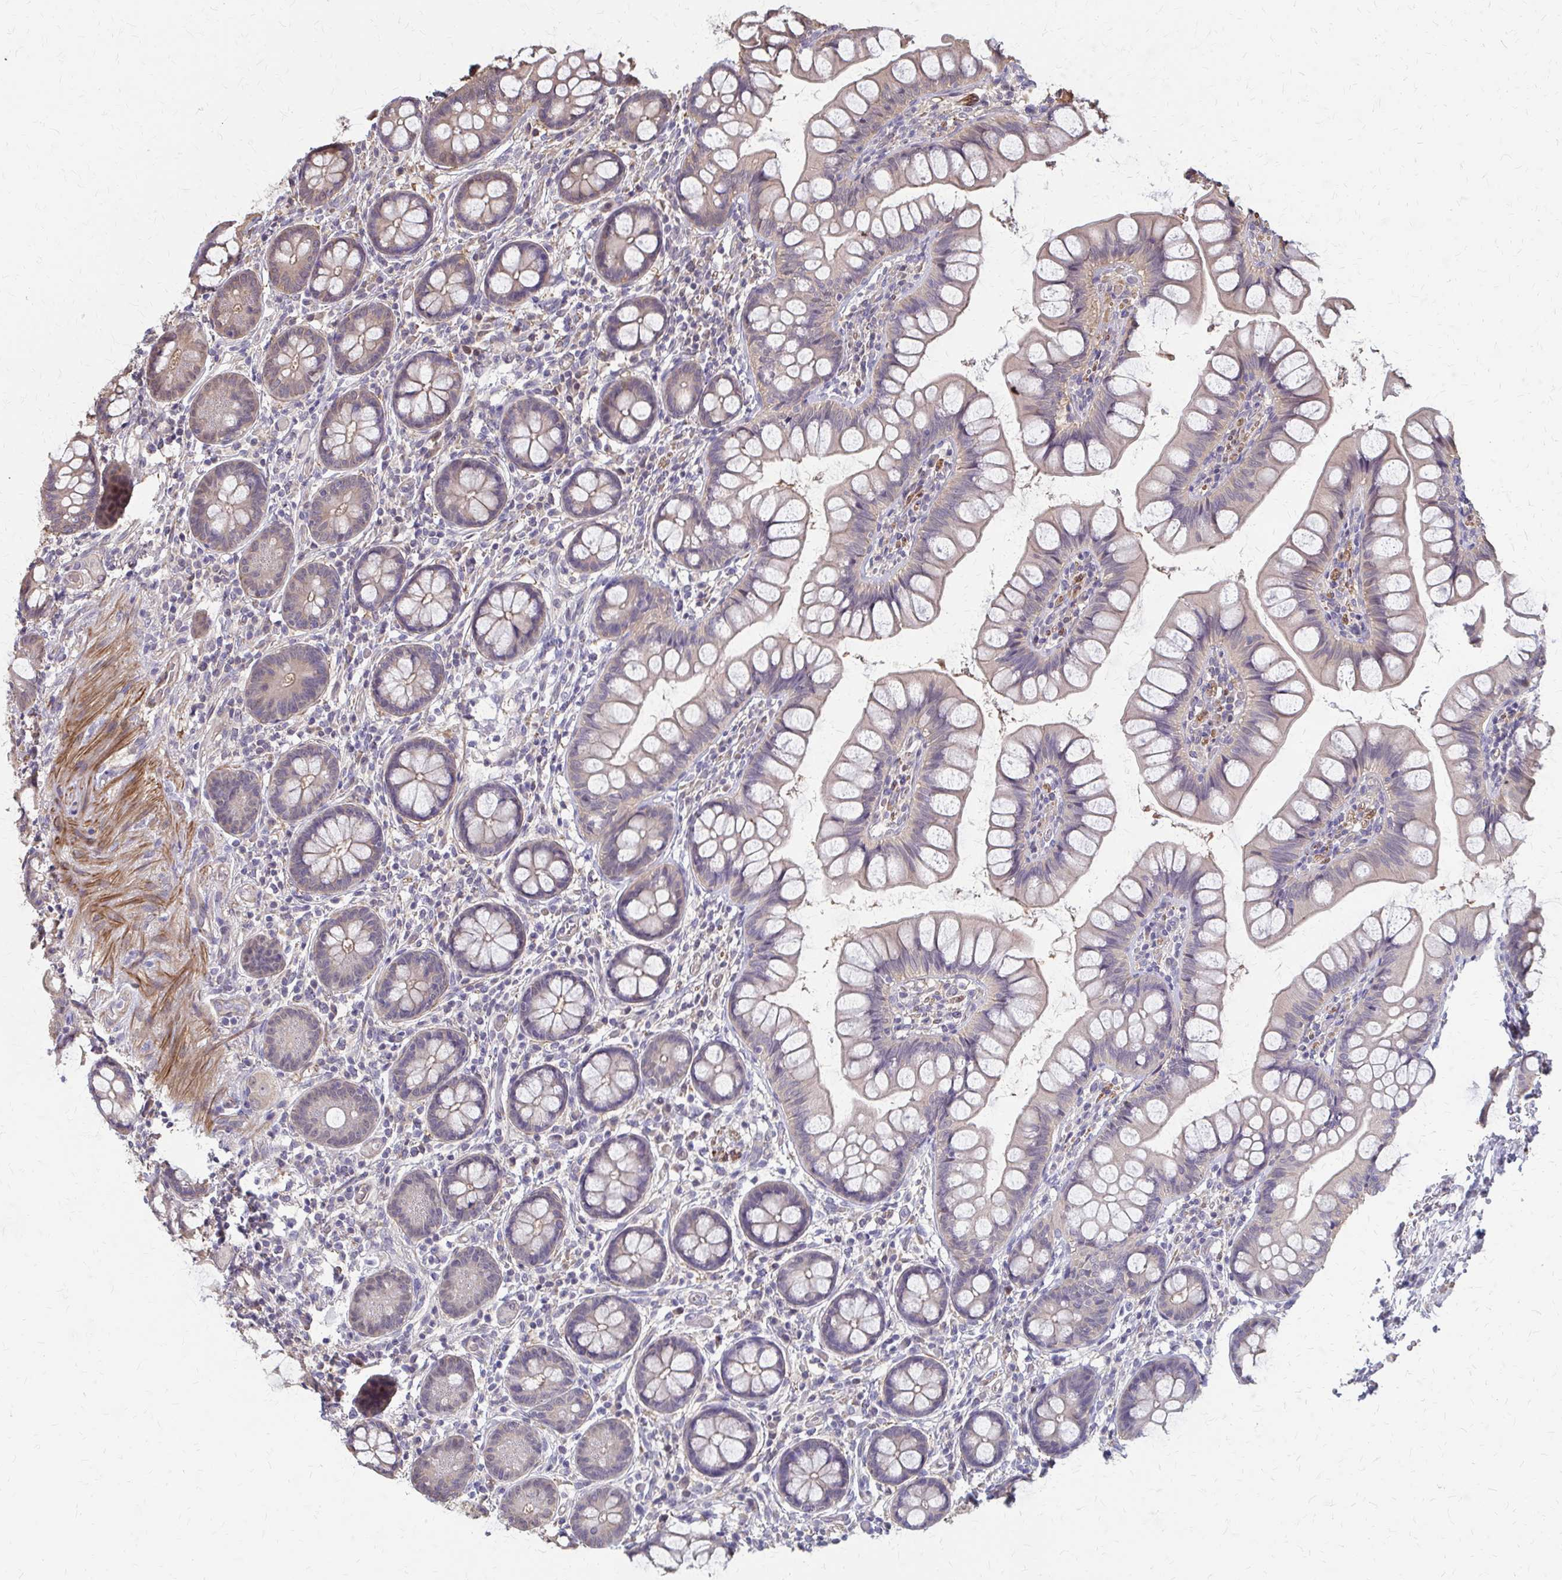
{"staining": {"intensity": "strong", "quantity": "<25%", "location": "cytoplasmic/membranous"}, "tissue": "small intestine", "cell_type": "Glandular cells", "image_type": "normal", "snomed": [{"axis": "morphology", "description": "Normal tissue, NOS"}, {"axis": "topography", "description": "Small intestine"}], "caption": "A micrograph of small intestine stained for a protein exhibits strong cytoplasmic/membranous brown staining in glandular cells.", "gene": "IFI44L", "patient": {"sex": "male", "age": 70}}